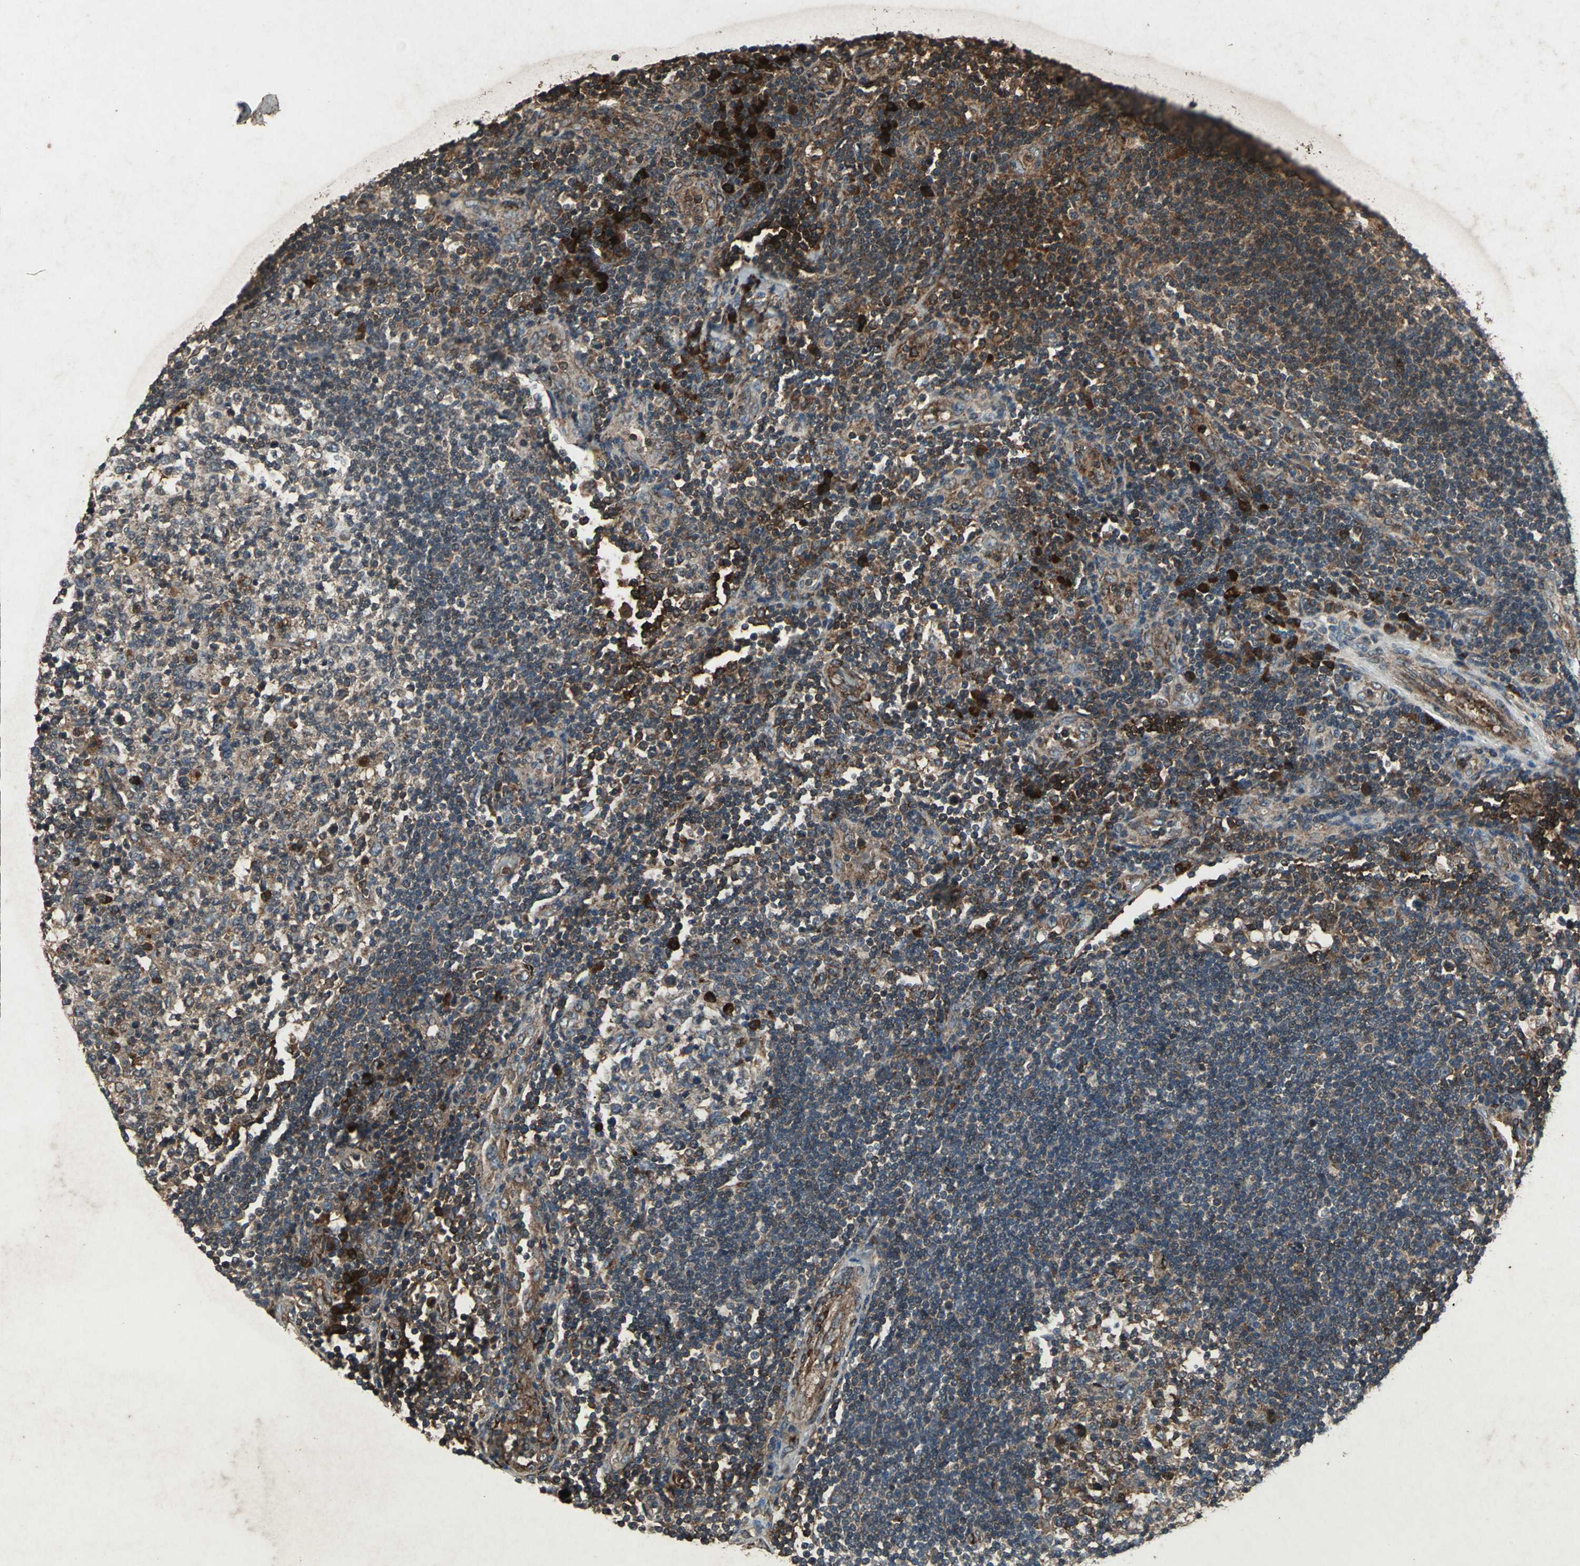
{"staining": {"intensity": "moderate", "quantity": ">75%", "location": "cytoplasmic/membranous"}, "tissue": "lymph node", "cell_type": "Germinal center cells", "image_type": "normal", "snomed": [{"axis": "morphology", "description": "Normal tissue, NOS"}, {"axis": "morphology", "description": "Squamous cell carcinoma, metastatic, NOS"}, {"axis": "topography", "description": "Lymph node"}], "caption": "This image shows benign lymph node stained with immunohistochemistry to label a protein in brown. The cytoplasmic/membranous of germinal center cells show moderate positivity for the protein. Nuclei are counter-stained blue.", "gene": "SEPTIN4", "patient": {"sex": "female", "age": 53}}